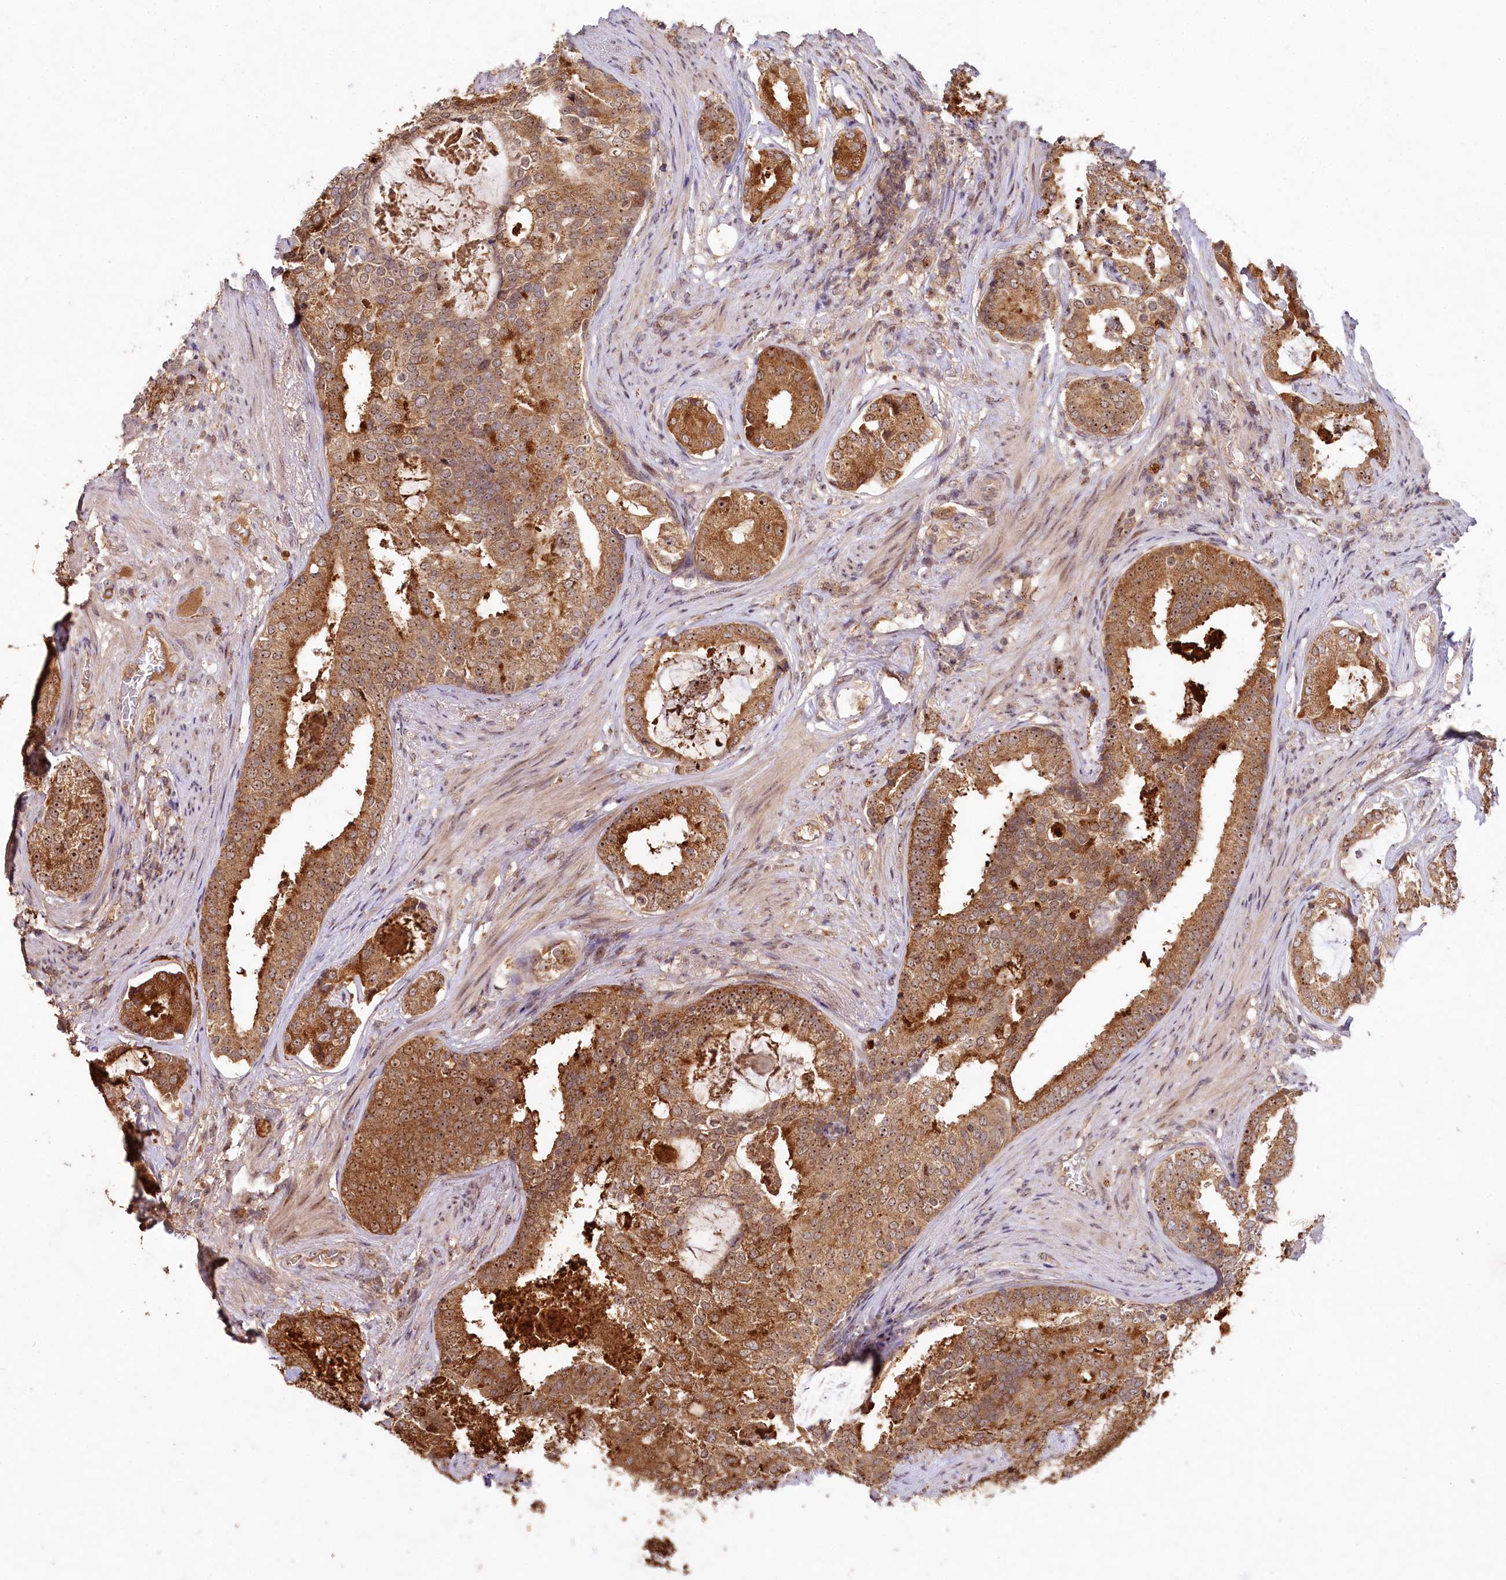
{"staining": {"intensity": "moderate", "quantity": ">75%", "location": "cytoplasmic/membranous,nuclear"}, "tissue": "prostate cancer", "cell_type": "Tumor cells", "image_type": "cancer", "snomed": [{"axis": "morphology", "description": "Adenocarcinoma, Low grade"}, {"axis": "topography", "description": "Prostate"}], "caption": "Prostate adenocarcinoma (low-grade) stained for a protein (brown) shows moderate cytoplasmic/membranous and nuclear positive staining in about >75% of tumor cells.", "gene": "RRP8", "patient": {"sex": "male", "age": 71}}